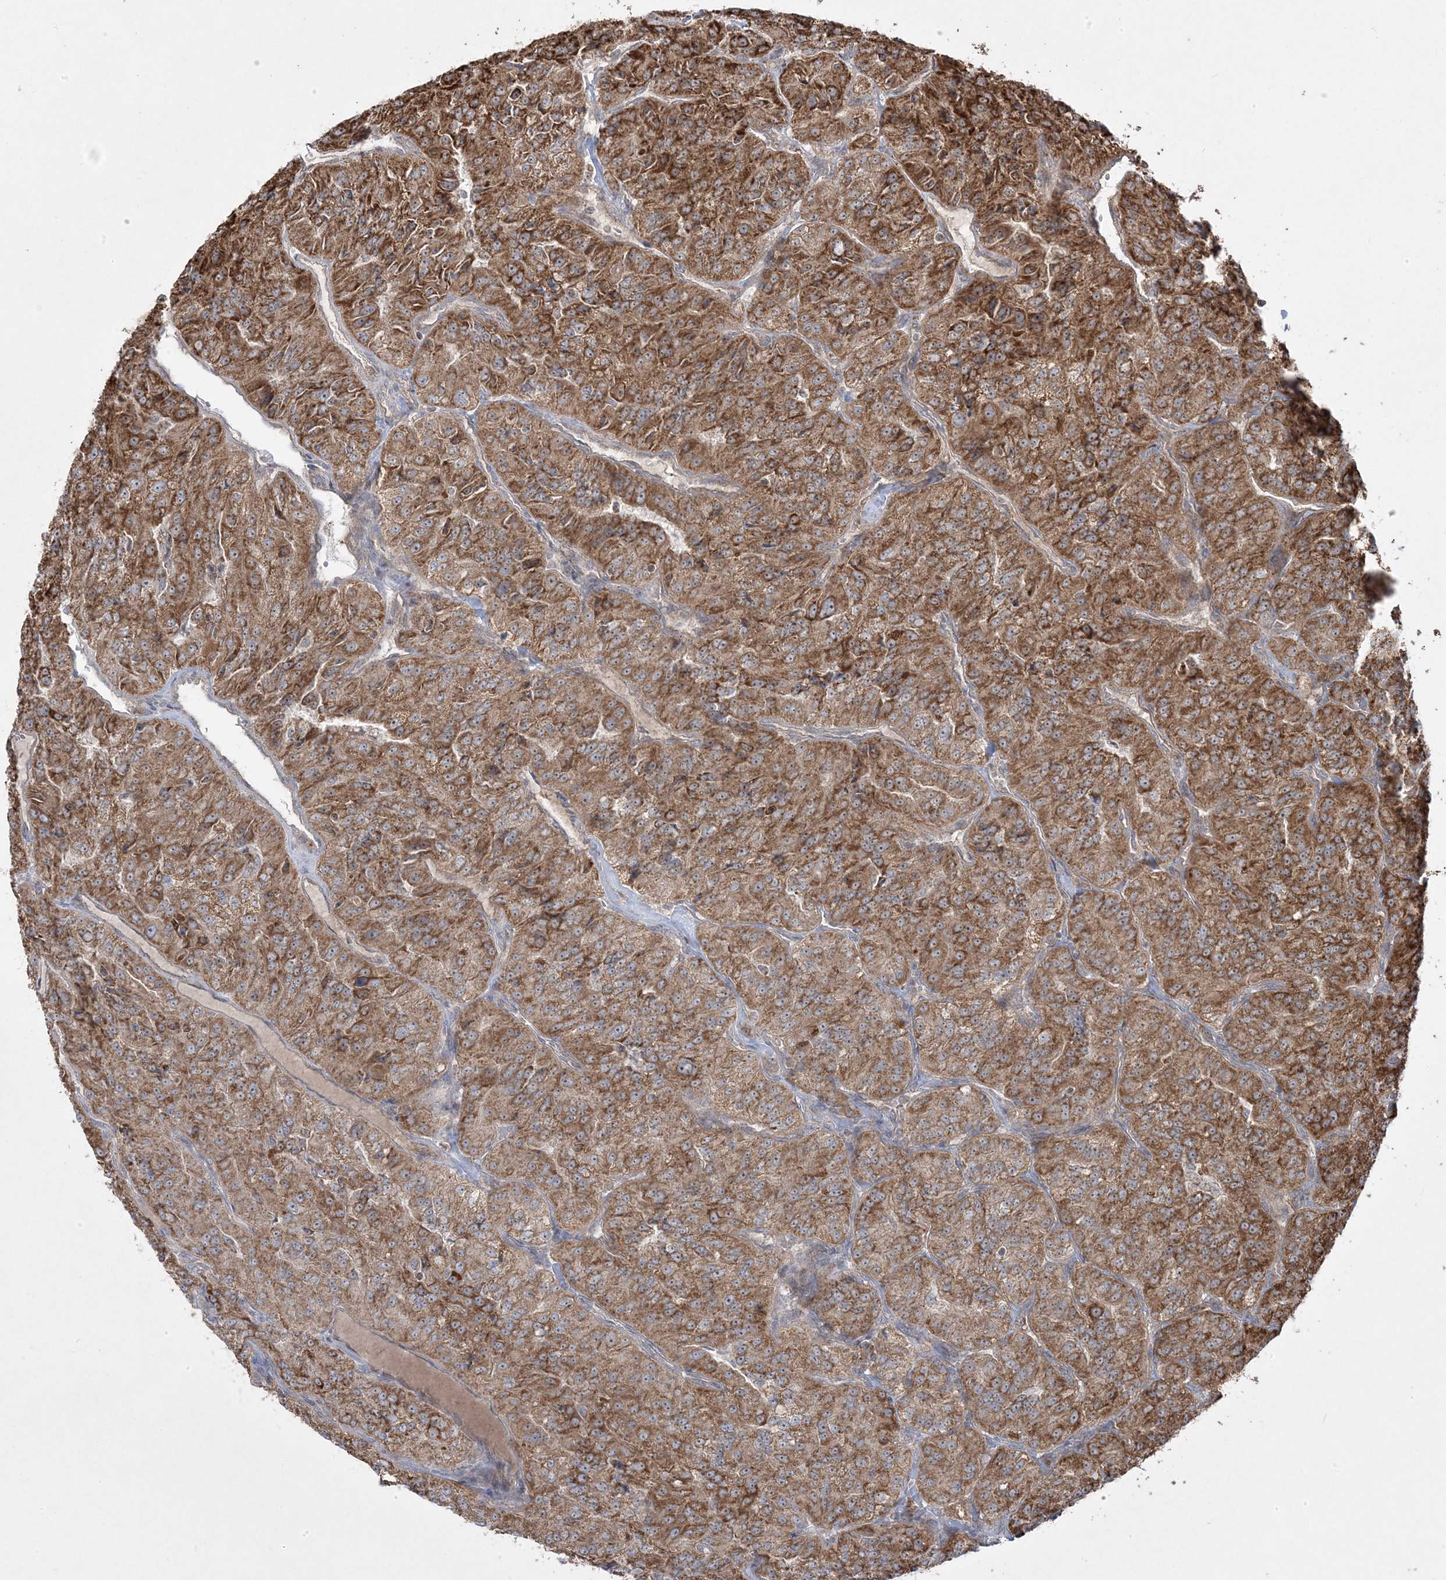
{"staining": {"intensity": "strong", "quantity": ">75%", "location": "cytoplasmic/membranous"}, "tissue": "renal cancer", "cell_type": "Tumor cells", "image_type": "cancer", "snomed": [{"axis": "morphology", "description": "Adenocarcinoma, NOS"}, {"axis": "topography", "description": "Kidney"}], "caption": "Strong cytoplasmic/membranous staining for a protein is present in about >75% of tumor cells of adenocarcinoma (renal) using immunohistochemistry.", "gene": "CLUAP1", "patient": {"sex": "female", "age": 63}}